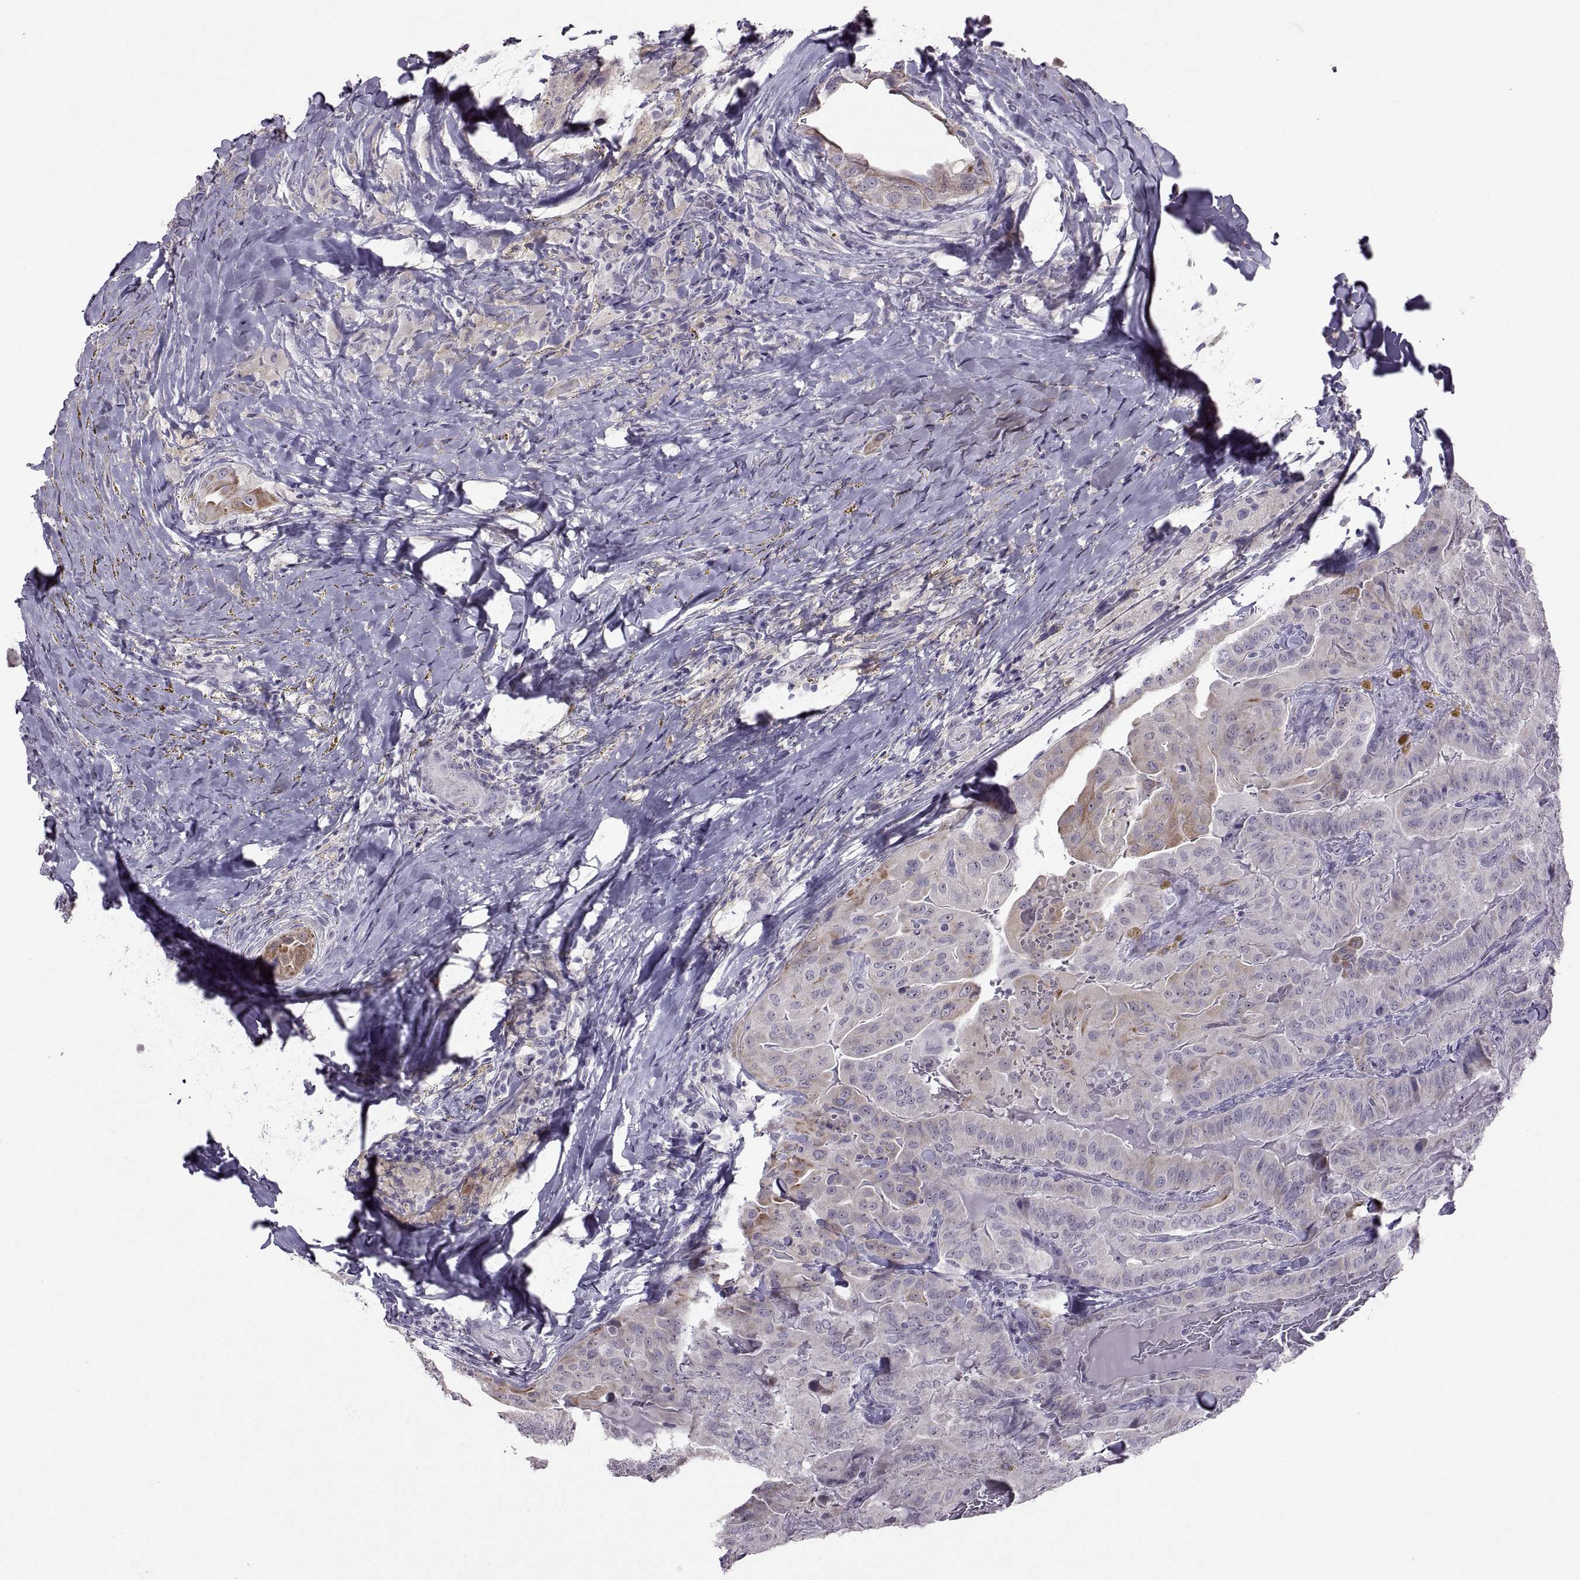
{"staining": {"intensity": "moderate", "quantity": "<25%", "location": "cytoplasmic/membranous"}, "tissue": "thyroid cancer", "cell_type": "Tumor cells", "image_type": "cancer", "snomed": [{"axis": "morphology", "description": "Papillary adenocarcinoma, NOS"}, {"axis": "topography", "description": "Thyroid gland"}], "caption": "Immunohistochemical staining of human papillary adenocarcinoma (thyroid) exhibits low levels of moderate cytoplasmic/membranous positivity in about <25% of tumor cells.", "gene": "ASIC2", "patient": {"sex": "female", "age": 68}}